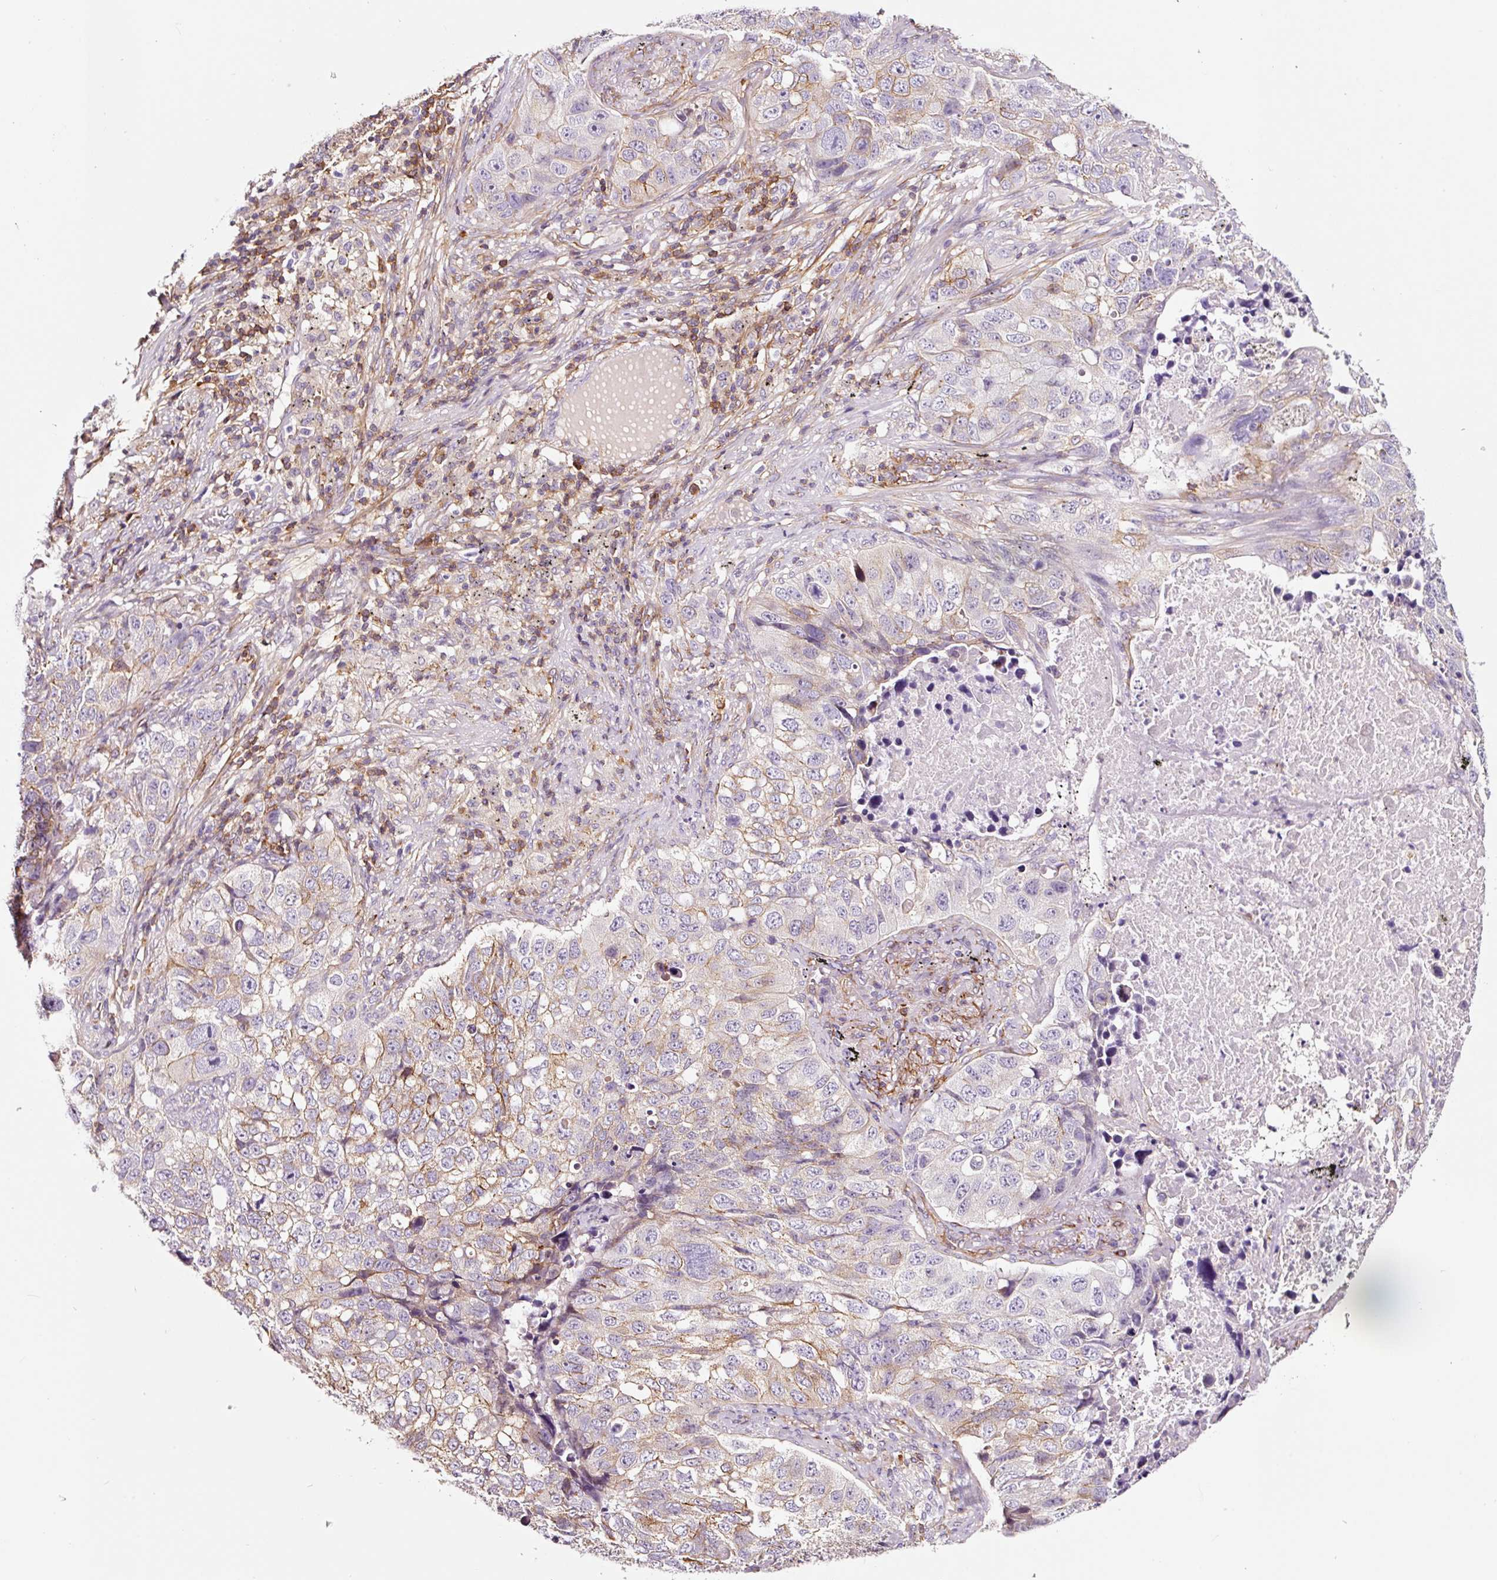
{"staining": {"intensity": "moderate", "quantity": "25%-75%", "location": "cytoplasmic/membranous"}, "tissue": "lung cancer", "cell_type": "Tumor cells", "image_type": "cancer", "snomed": [{"axis": "morphology", "description": "Squamous cell carcinoma, NOS"}, {"axis": "topography", "description": "Lung"}], "caption": "Immunohistochemical staining of human squamous cell carcinoma (lung) shows medium levels of moderate cytoplasmic/membranous protein positivity in about 25%-75% of tumor cells. (DAB IHC with brightfield microscopy, high magnification).", "gene": "ADD3", "patient": {"sex": "male", "age": 60}}